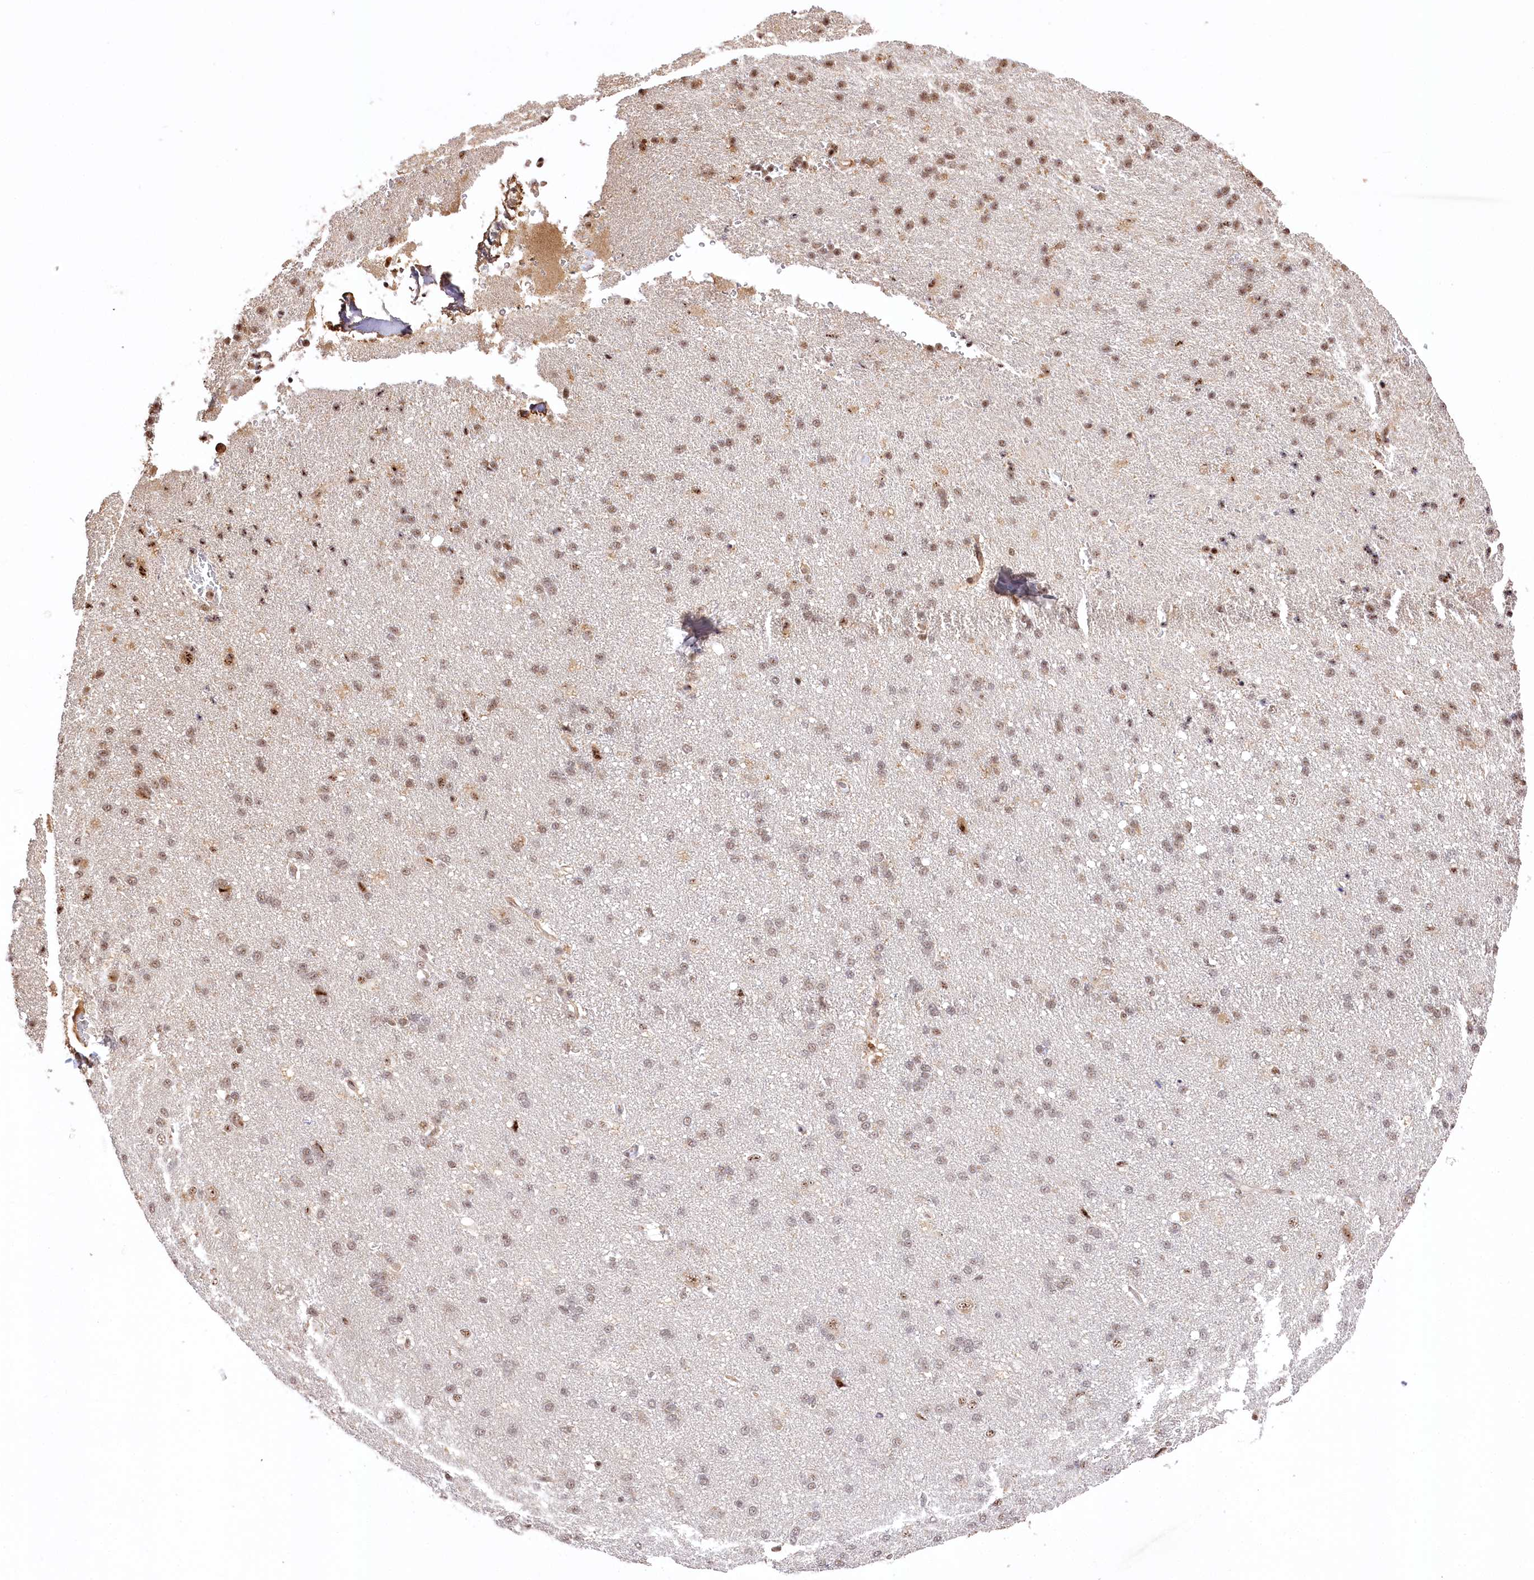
{"staining": {"intensity": "weak", "quantity": "25%-75%", "location": "cytoplasmic/membranous,nuclear"}, "tissue": "cerebral cortex", "cell_type": "Endothelial cells", "image_type": "normal", "snomed": [{"axis": "morphology", "description": "Normal tissue, NOS"}, {"axis": "topography", "description": "Cerebral cortex"}], "caption": "A micrograph of human cerebral cortex stained for a protein exhibits weak cytoplasmic/membranous,nuclear brown staining in endothelial cells. The staining is performed using DAB (3,3'-diaminobenzidine) brown chromogen to label protein expression. The nuclei are counter-stained blue using hematoxylin.", "gene": "PYROXD1", "patient": {"sex": "male", "age": 62}}